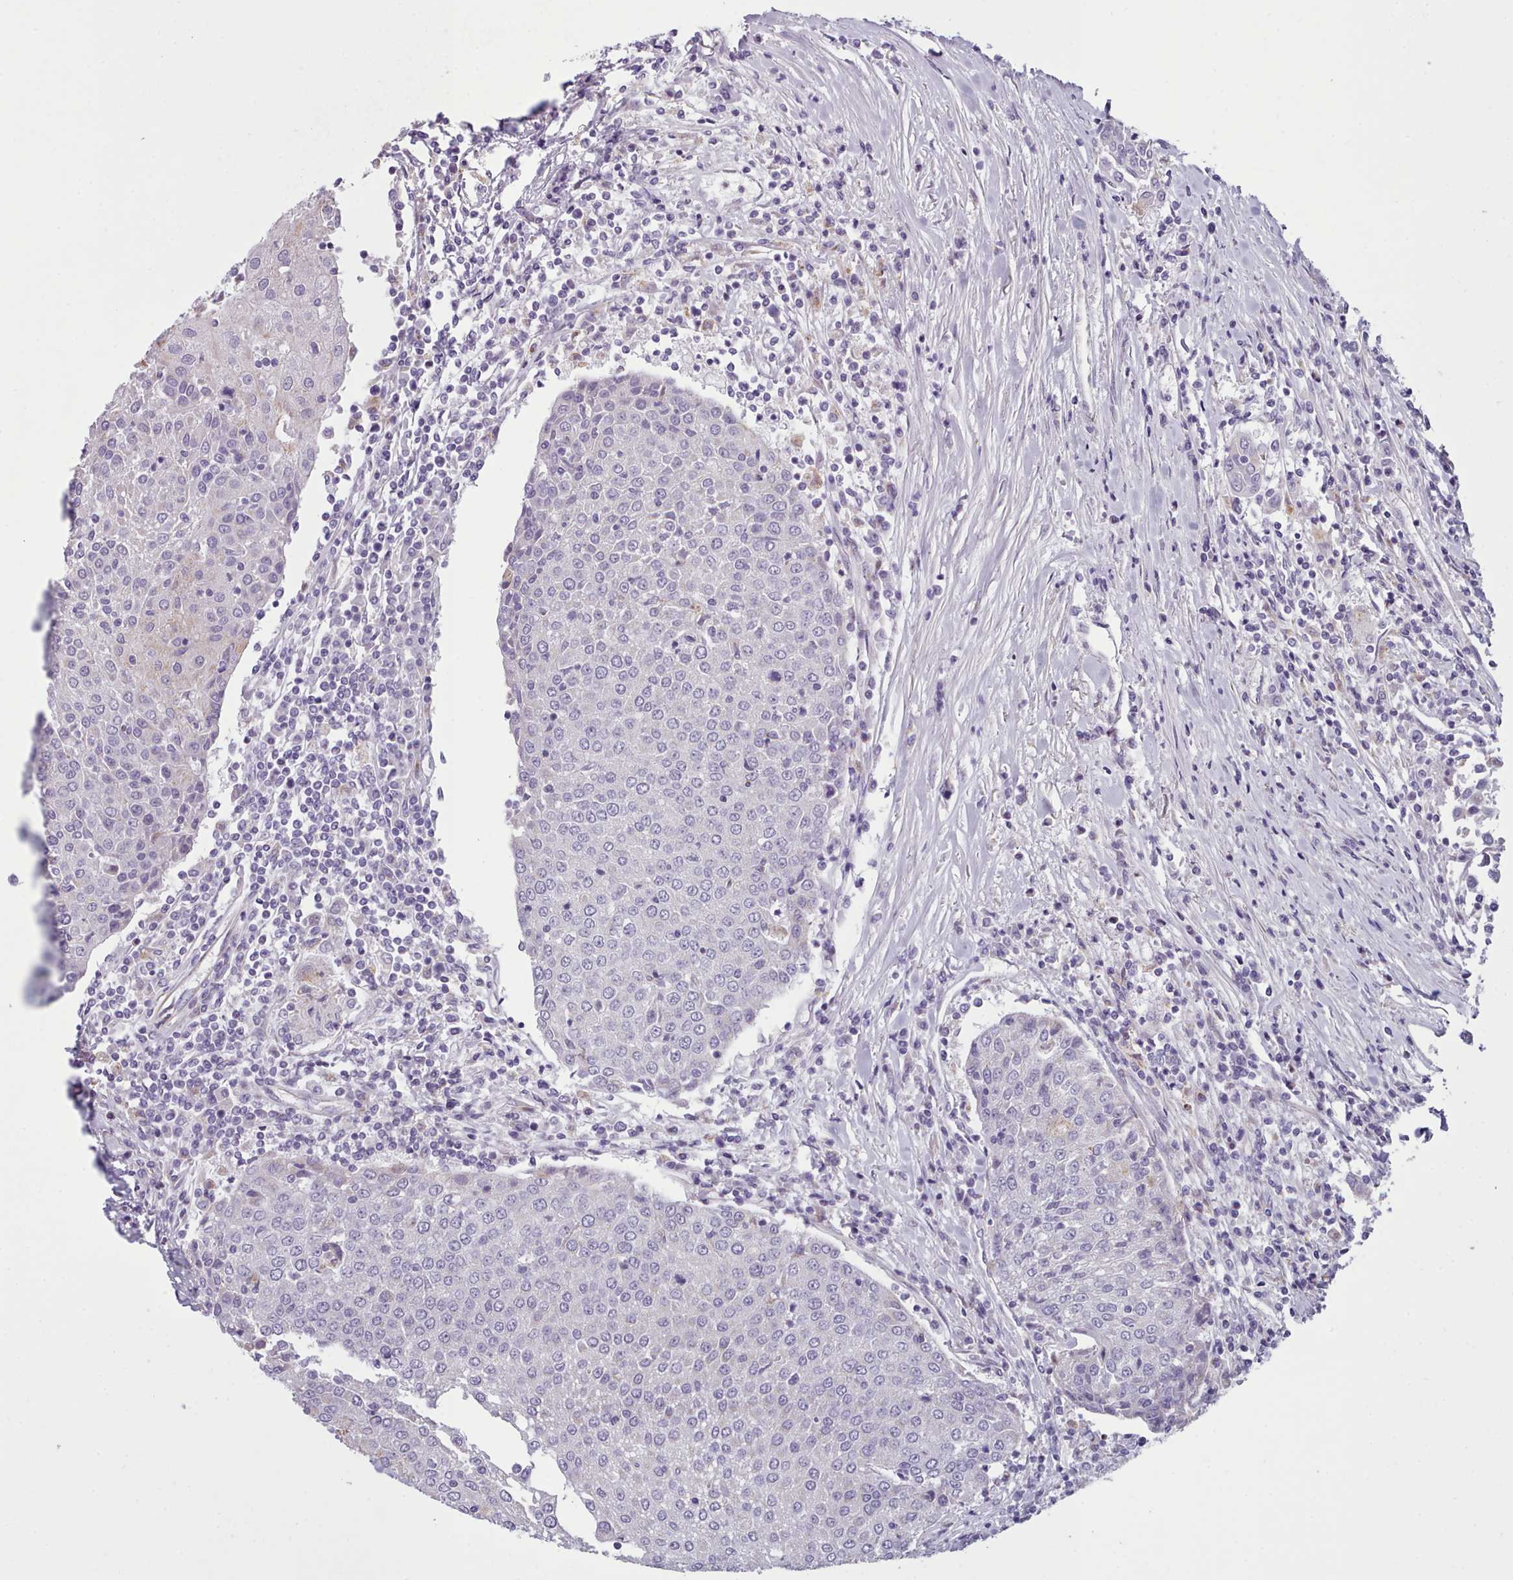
{"staining": {"intensity": "negative", "quantity": "none", "location": "none"}, "tissue": "urothelial cancer", "cell_type": "Tumor cells", "image_type": "cancer", "snomed": [{"axis": "morphology", "description": "Urothelial carcinoma, High grade"}, {"axis": "topography", "description": "Urinary bladder"}], "caption": "Micrograph shows no protein staining in tumor cells of urothelial cancer tissue.", "gene": "SLC52A3", "patient": {"sex": "female", "age": 85}}